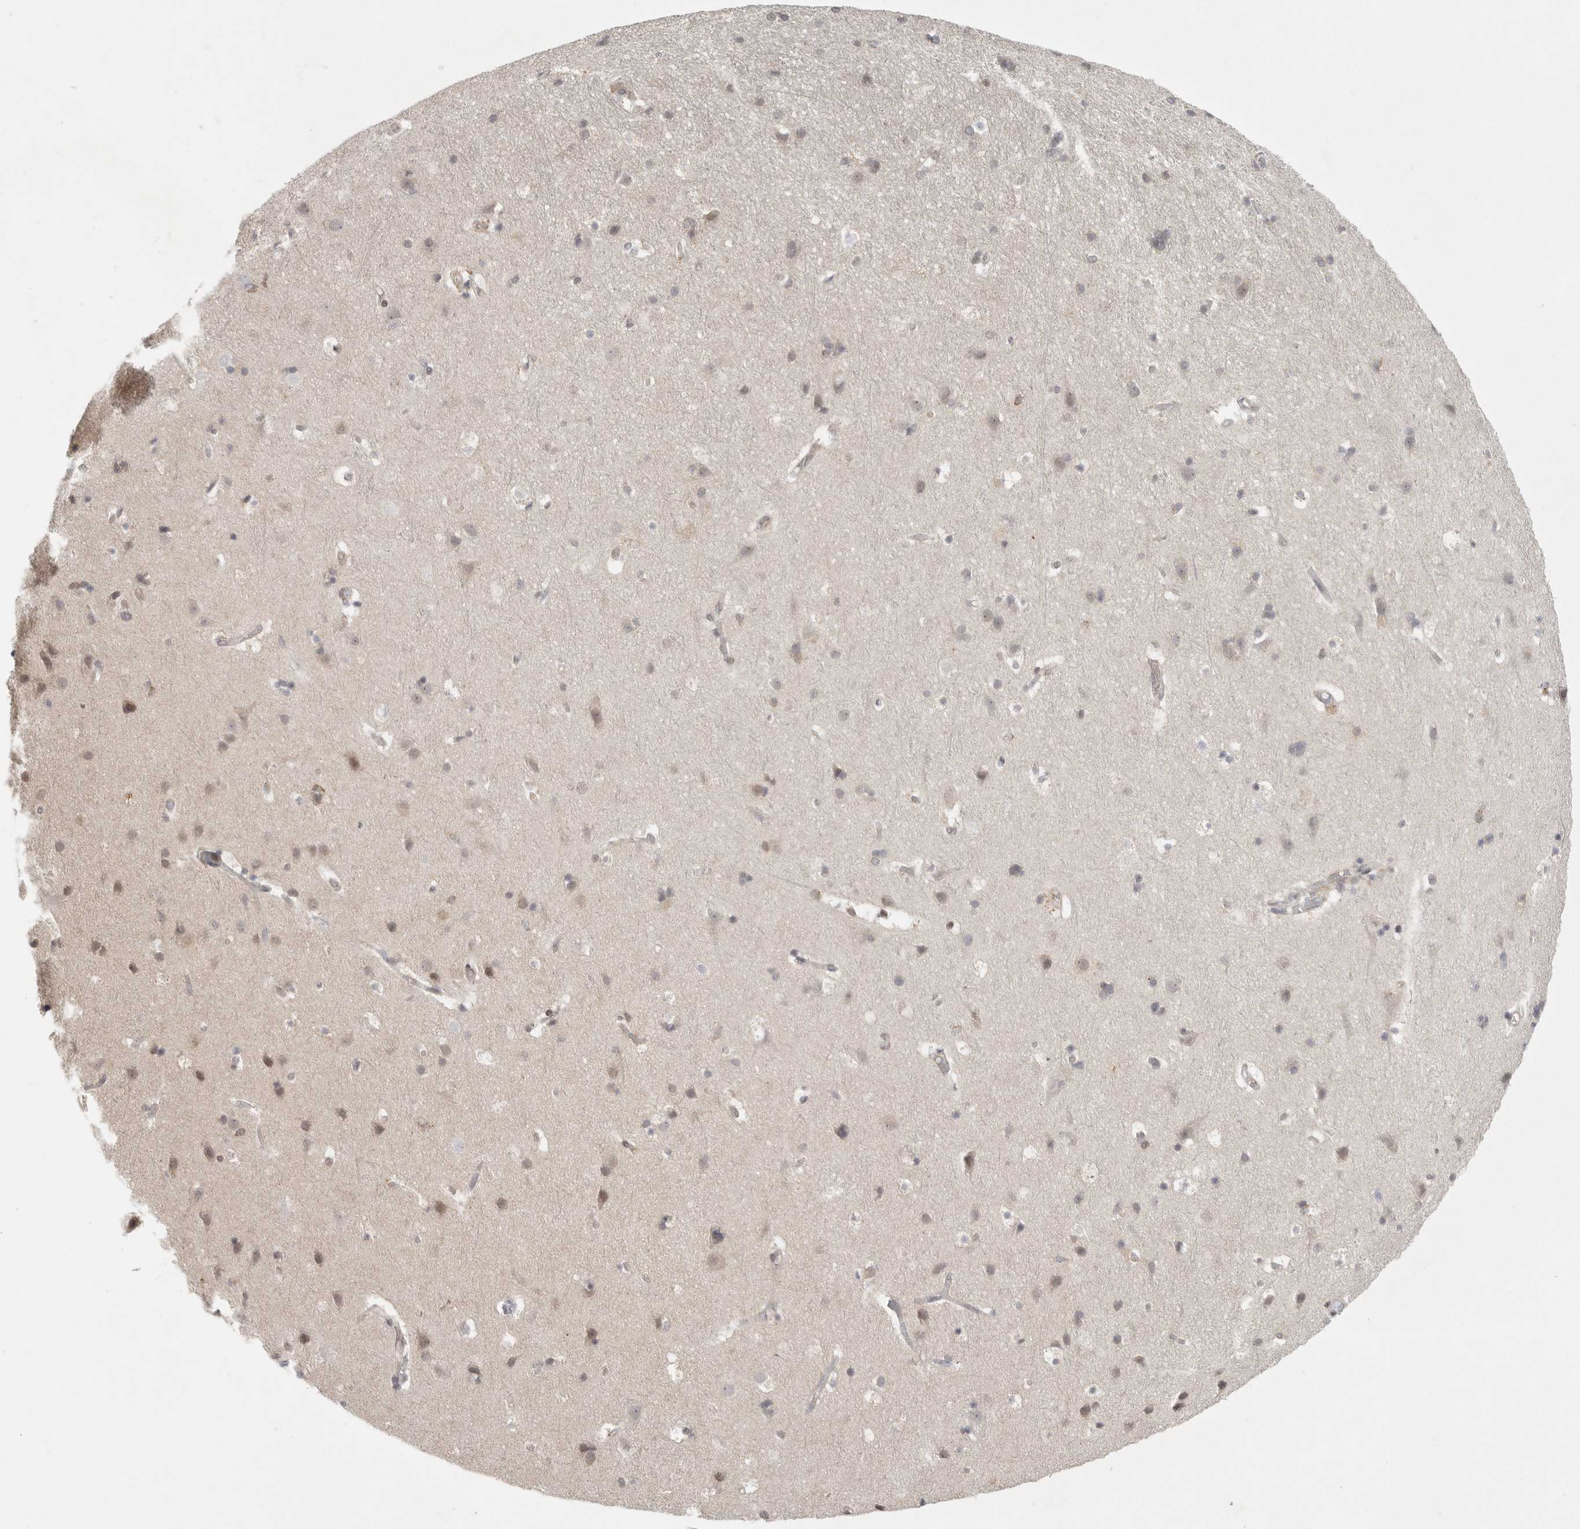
{"staining": {"intensity": "weak", "quantity": "25%-75%", "location": "cytoplasmic/membranous"}, "tissue": "cerebral cortex", "cell_type": "Endothelial cells", "image_type": "normal", "snomed": [{"axis": "morphology", "description": "Normal tissue, NOS"}, {"axis": "topography", "description": "Cerebral cortex"}], "caption": "Protein analysis of unremarkable cerebral cortex displays weak cytoplasmic/membranous staining in approximately 25%-75% of endothelial cells. Using DAB (brown) and hematoxylin (blue) stains, captured at high magnification using brightfield microscopy.", "gene": "HDAC6", "patient": {"sex": "male", "age": 54}}